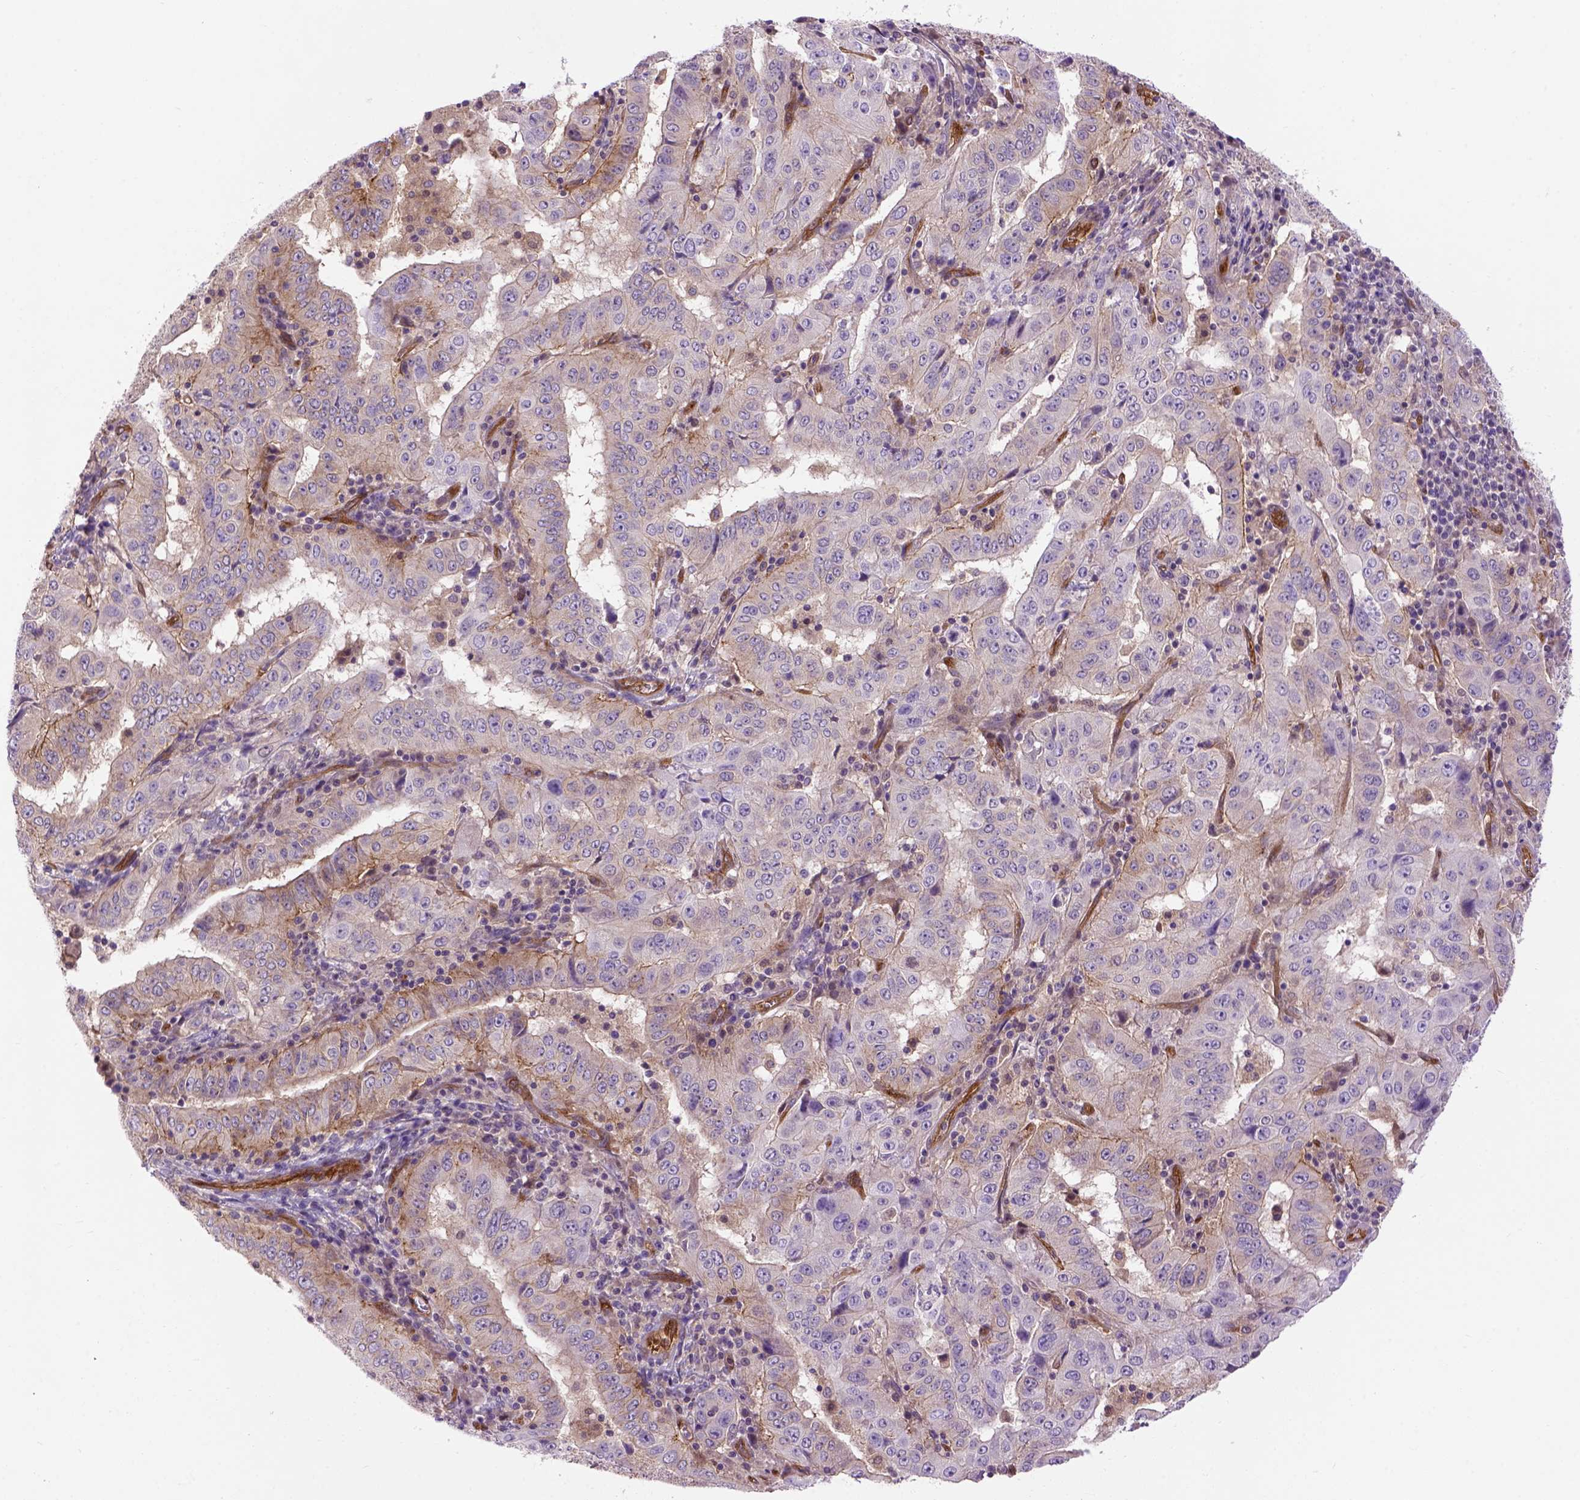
{"staining": {"intensity": "moderate", "quantity": "25%-75%", "location": "cytoplasmic/membranous"}, "tissue": "pancreatic cancer", "cell_type": "Tumor cells", "image_type": "cancer", "snomed": [{"axis": "morphology", "description": "Adenocarcinoma, NOS"}, {"axis": "topography", "description": "Pancreas"}], "caption": "Immunohistochemical staining of human pancreatic cancer shows medium levels of moderate cytoplasmic/membranous protein staining in approximately 25%-75% of tumor cells. (Brightfield microscopy of DAB IHC at high magnification).", "gene": "CASKIN2", "patient": {"sex": "male", "age": 63}}